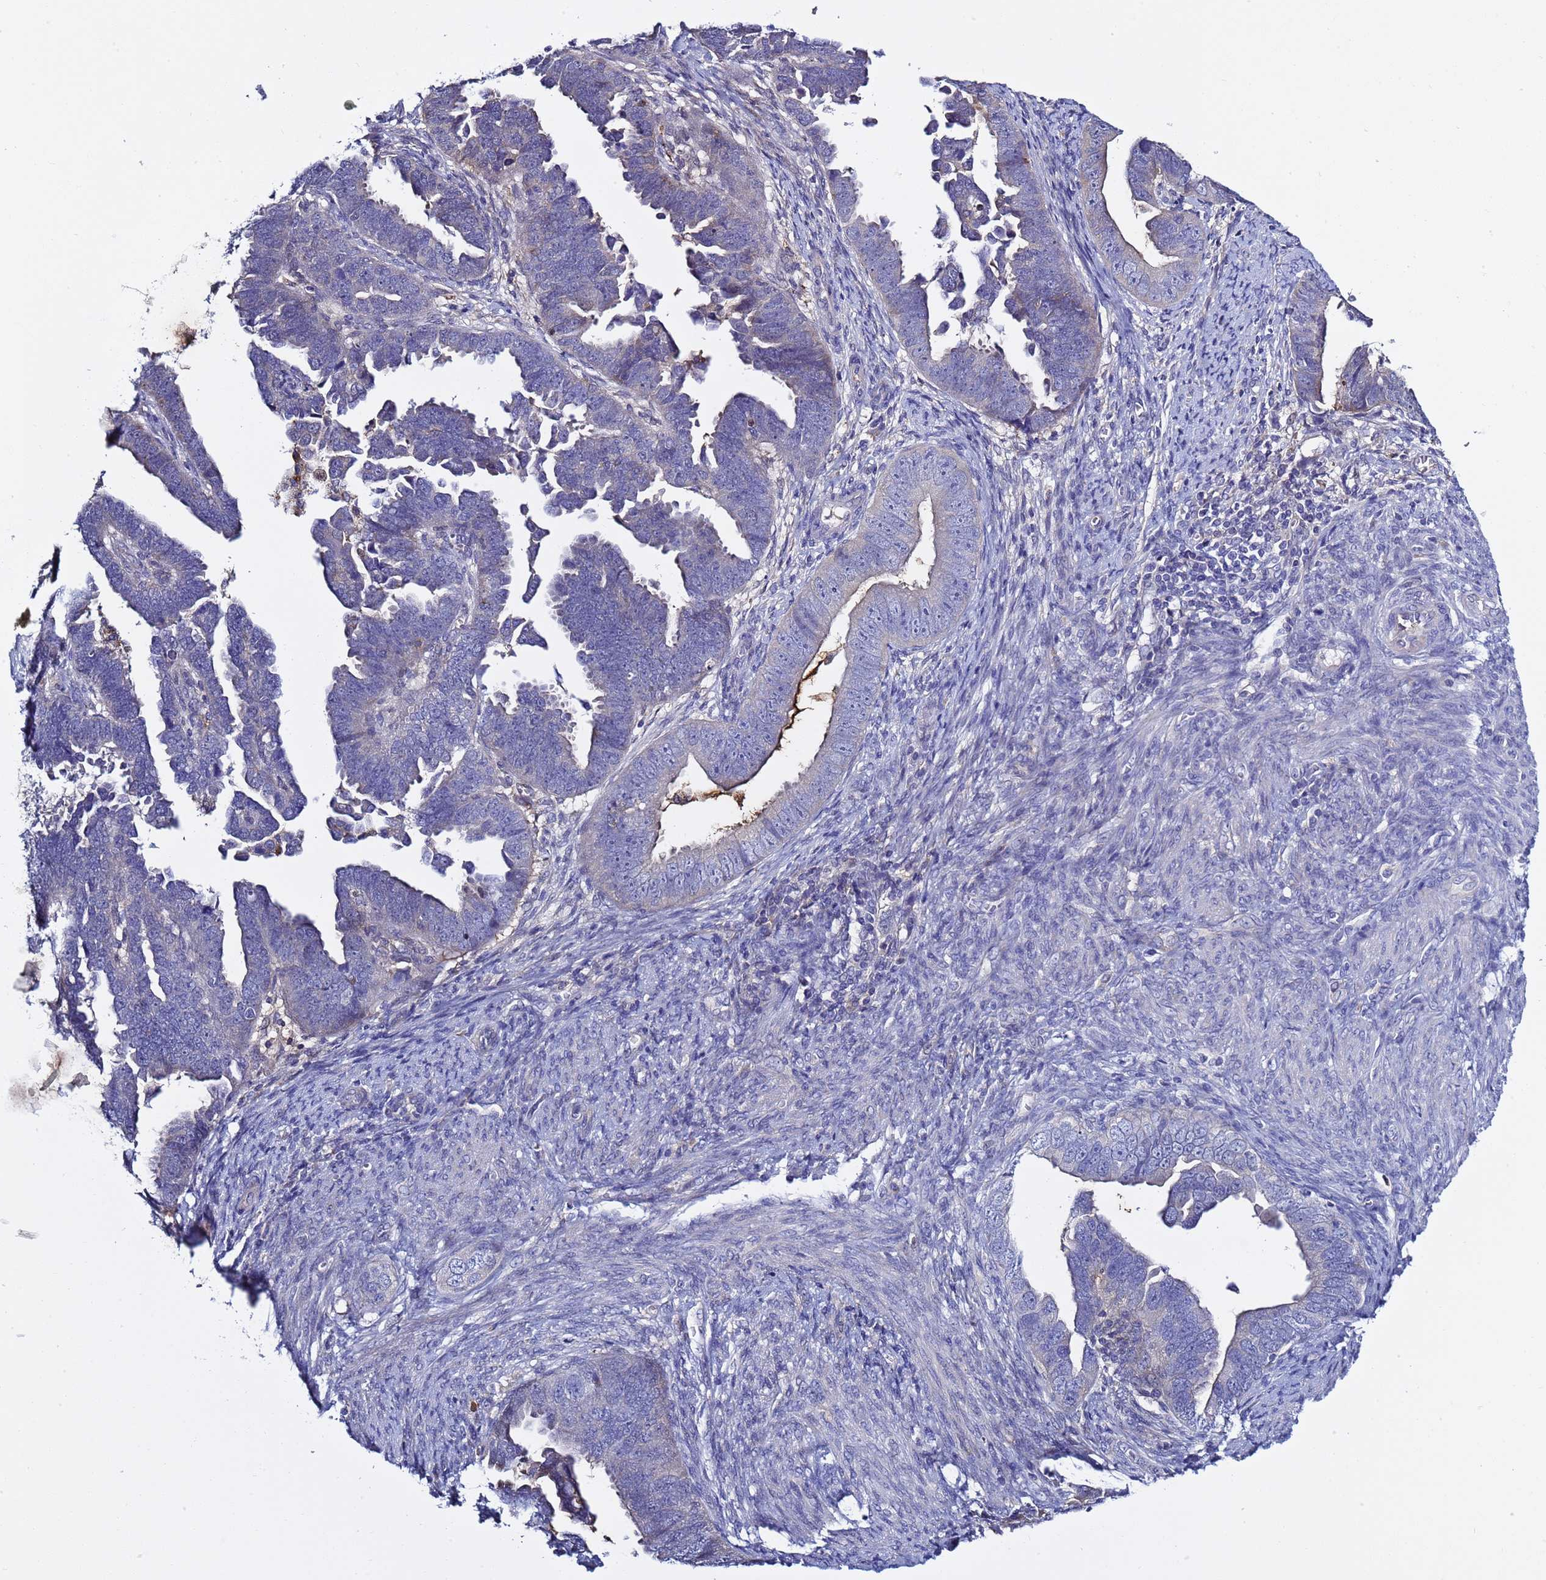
{"staining": {"intensity": "negative", "quantity": "none", "location": "none"}, "tissue": "endometrial cancer", "cell_type": "Tumor cells", "image_type": "cancer", "snomed": [{"axis": "morphology", "description": "Adenocarcinoma, NOS"}, {"axis": "topography", "description": "Endometrium"}], "caption": "A micrograph of human endometrial adenocarcinoma is negative for staining in tumor cells.", "gene": "NAT2", "patient": {"sex": "female", "age": 75}}